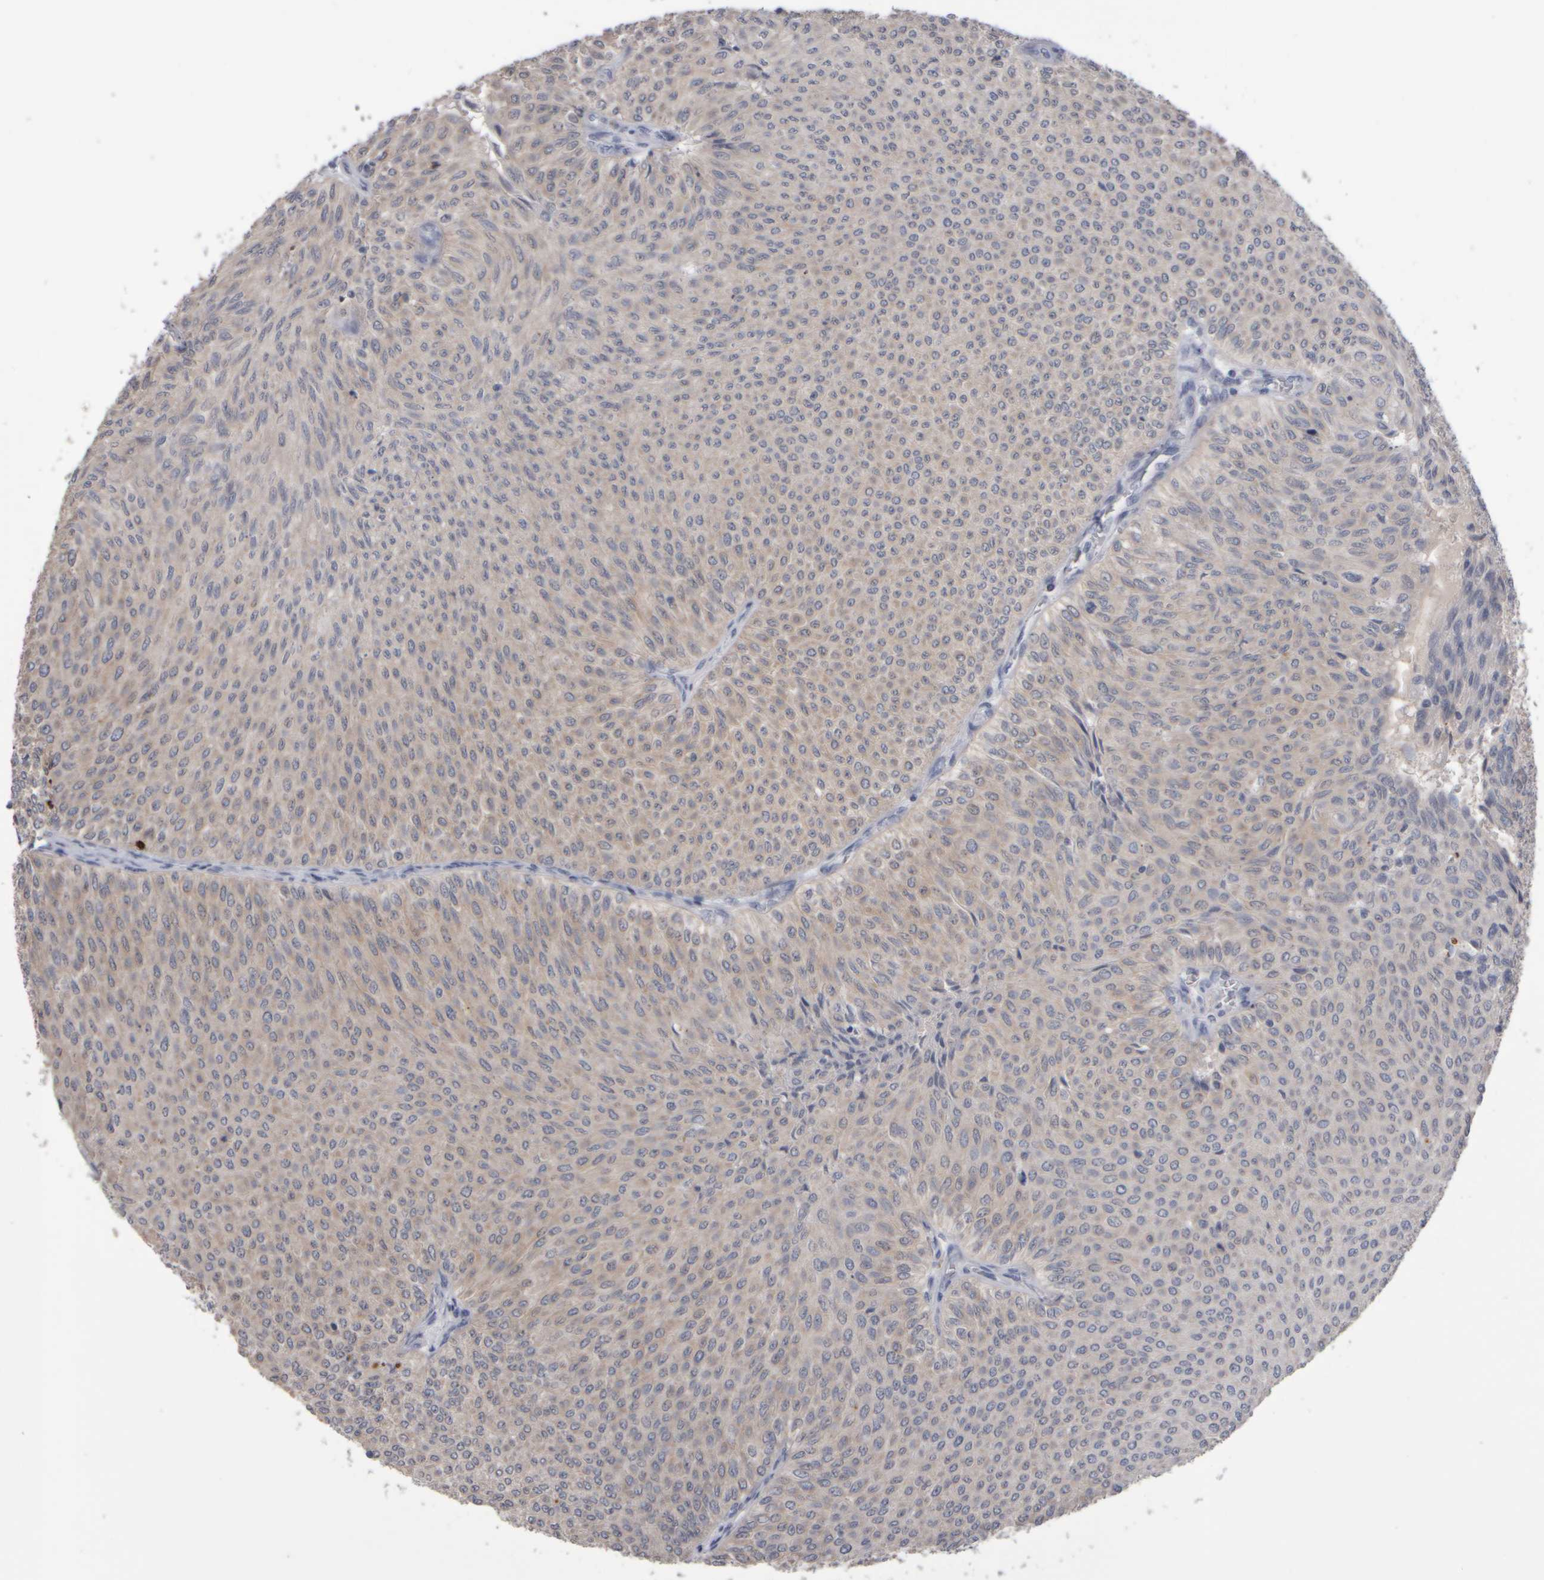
{"staining": {"intensity": "weak", "quantity": "<25%", "location": "cytoplasmic/membranous"}, "tissue": "urothelial cancer", "cell_type": "Tumor cells", "image_type": "cancer", "snomed": [{"axis": "morphology", "description": "Urothelial carcinoma, Low grade"}, {"axis": "topography", "description": "Urinary bladder"}], "caption": "Tumor cells show no significant protein expression in urothelial cancer.", "gene": "EPHX2", "patient": {"sex": "male", "age": 78}}